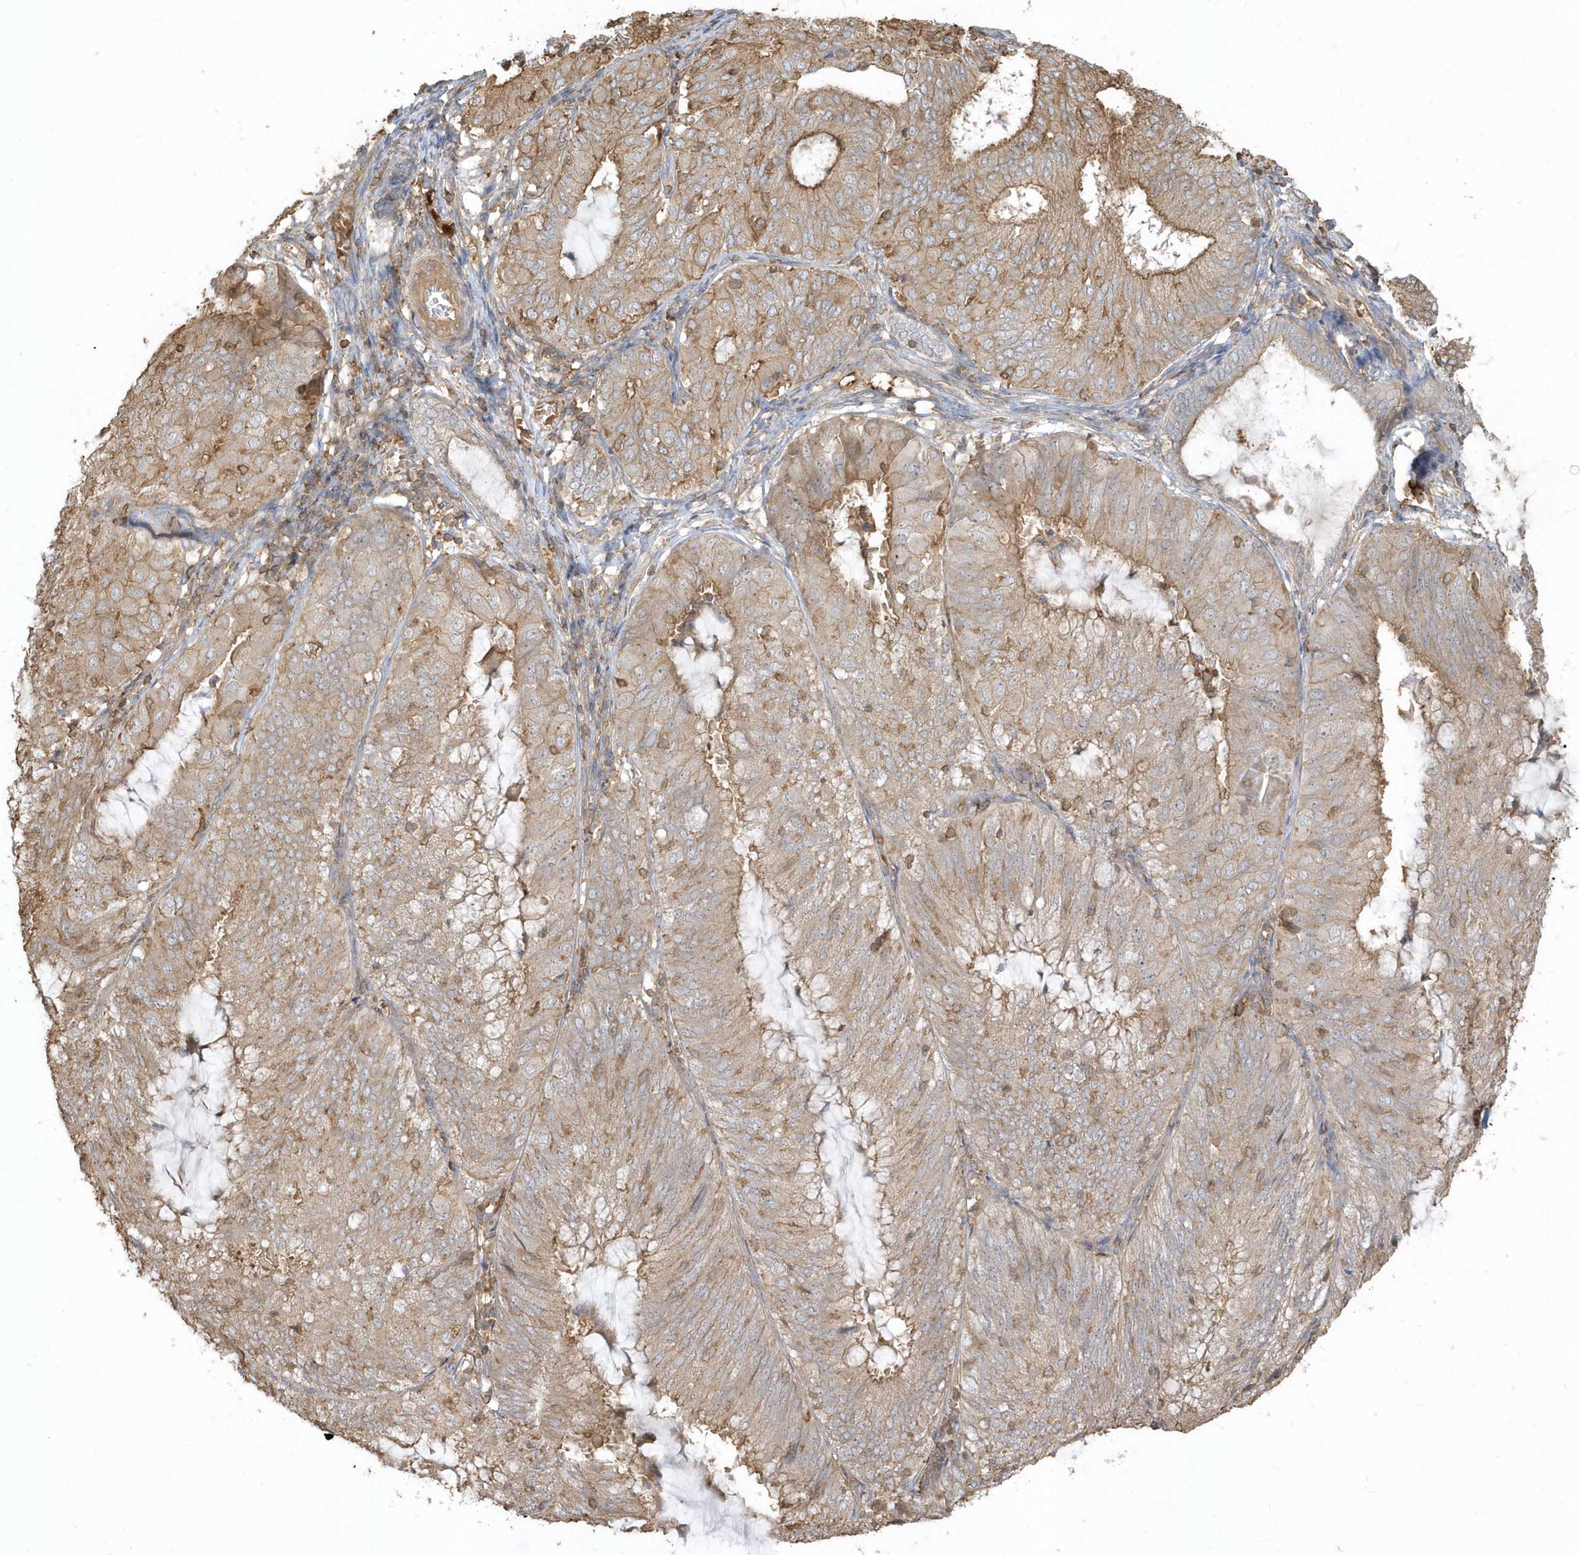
{"staining": {"intensity": "weak", "quantity": ">75%", "location": "cytoplasmic/membranous"}, "tissue": "endometrial cancer", "cell_type": "Tumor cells", "image_type": "cancer", "snomed": [{"axis": "morphology", "description": "Adenocarcinoma, NOS"}, {"axis": "topography", "description": "Endometrium"}], "caption": "Immunohistochemical staining of endometrial cancer (adenocarcinoma) exhibits low levels of weak cytoplasmic/membranous protein expression in about >75% of tumor cells.", "gene": "ZBTB8A", "patient": {"sex": "female", "age": 81}}